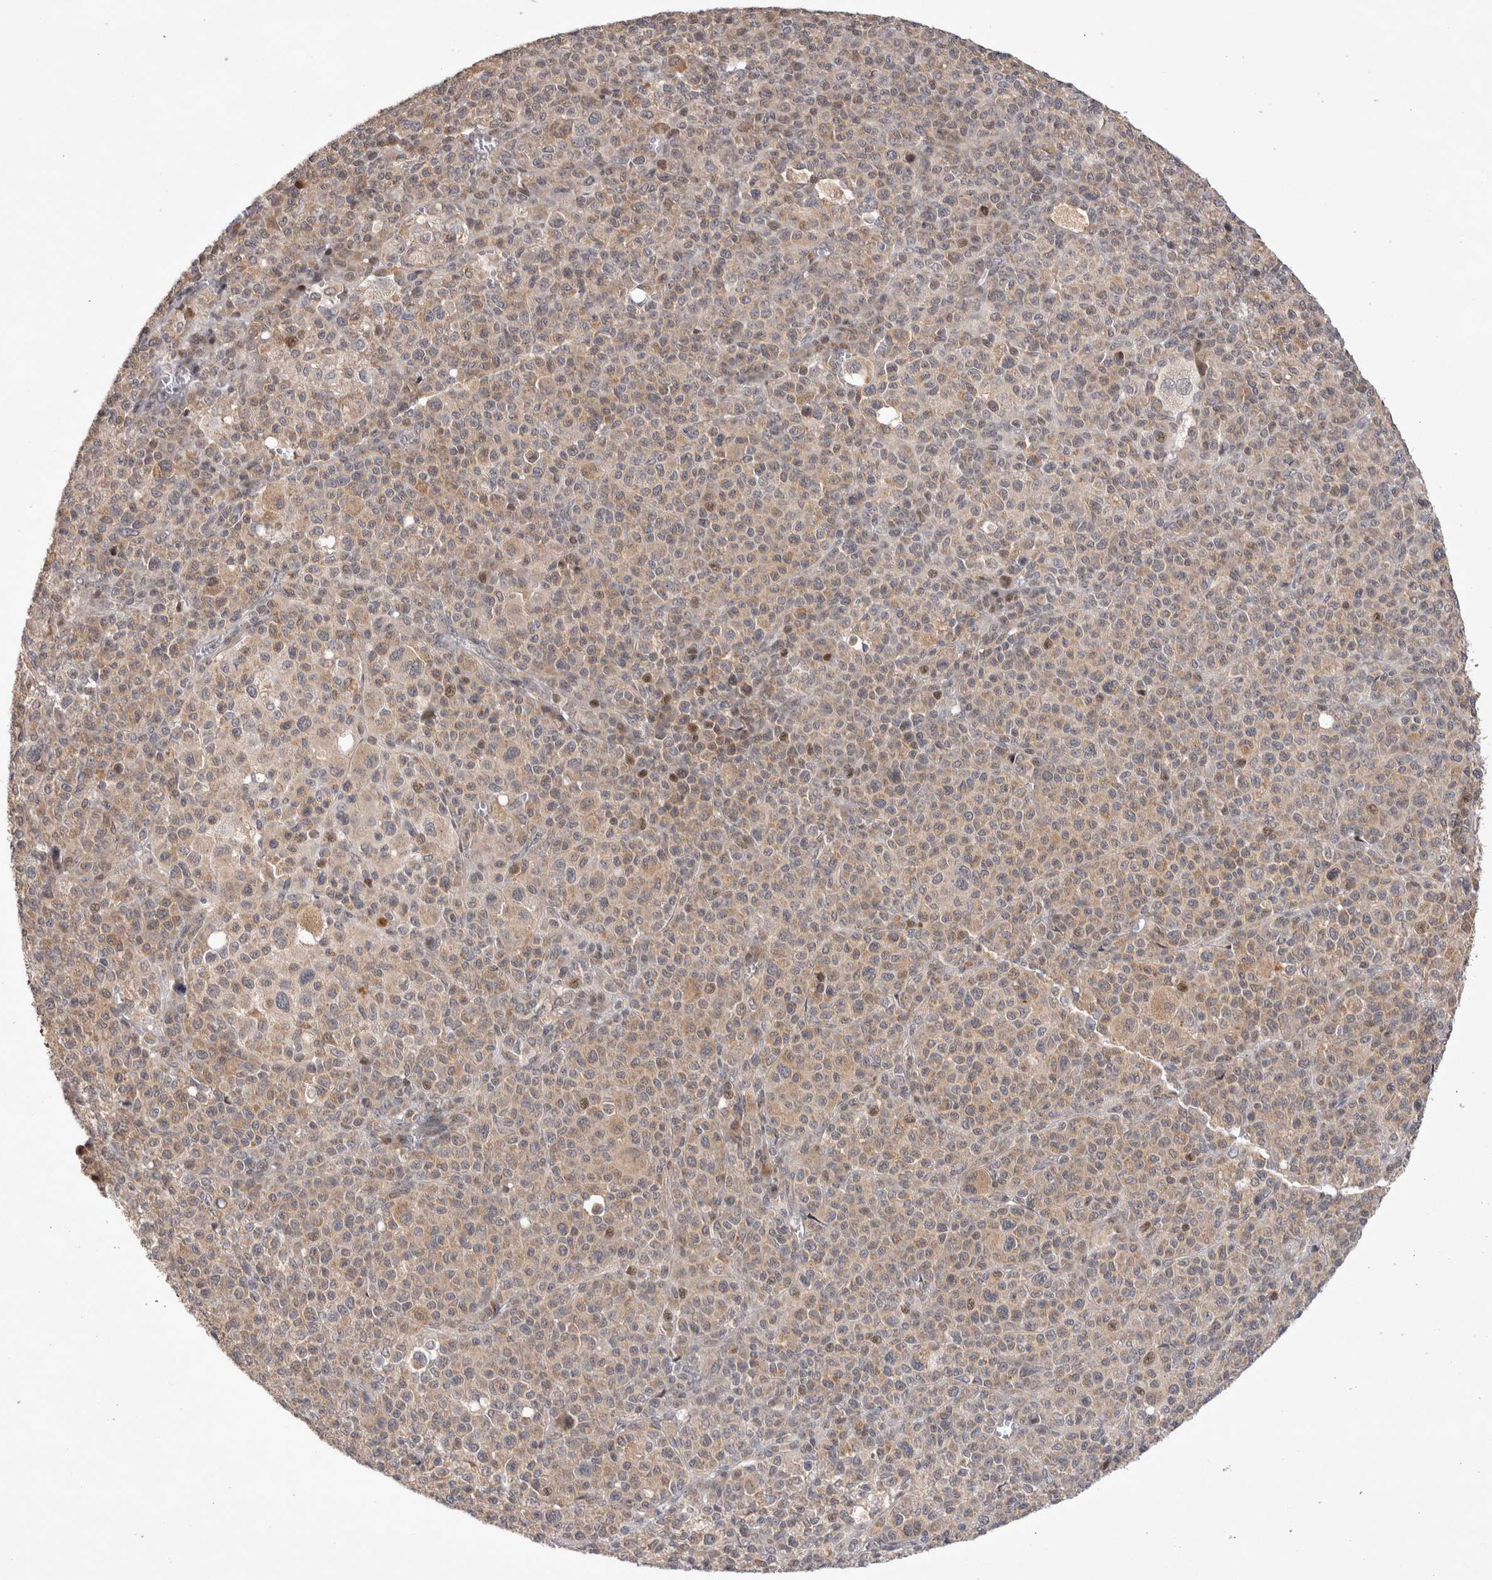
{"staining": {"intensity": "weak", "quantity": ">75%", "location": "cytoplasmic/membranous"}, "tissue": "melanoma", "cell_type": "Tumor cells", "image_type": "cancer", "snomed": [{"axis": "morphology", "description": "Malignant melanoma, Metastatic site"}, {"axis": "topography", "description": "Skin"}], "caption": "Tumor cells show low levels of weak cytoplasmic/membranous expression in about >75% of cells in human malignant melanoma (metastatic site). The protein of interest is stained brown, and the nuclei are stained in blue (DAB (3,3'-diaminobenzidine) IHC with brightfield microscopy, high magnification).", "gene": "PLEKHM1", "patient": {"sex": "female", "age": 74}}